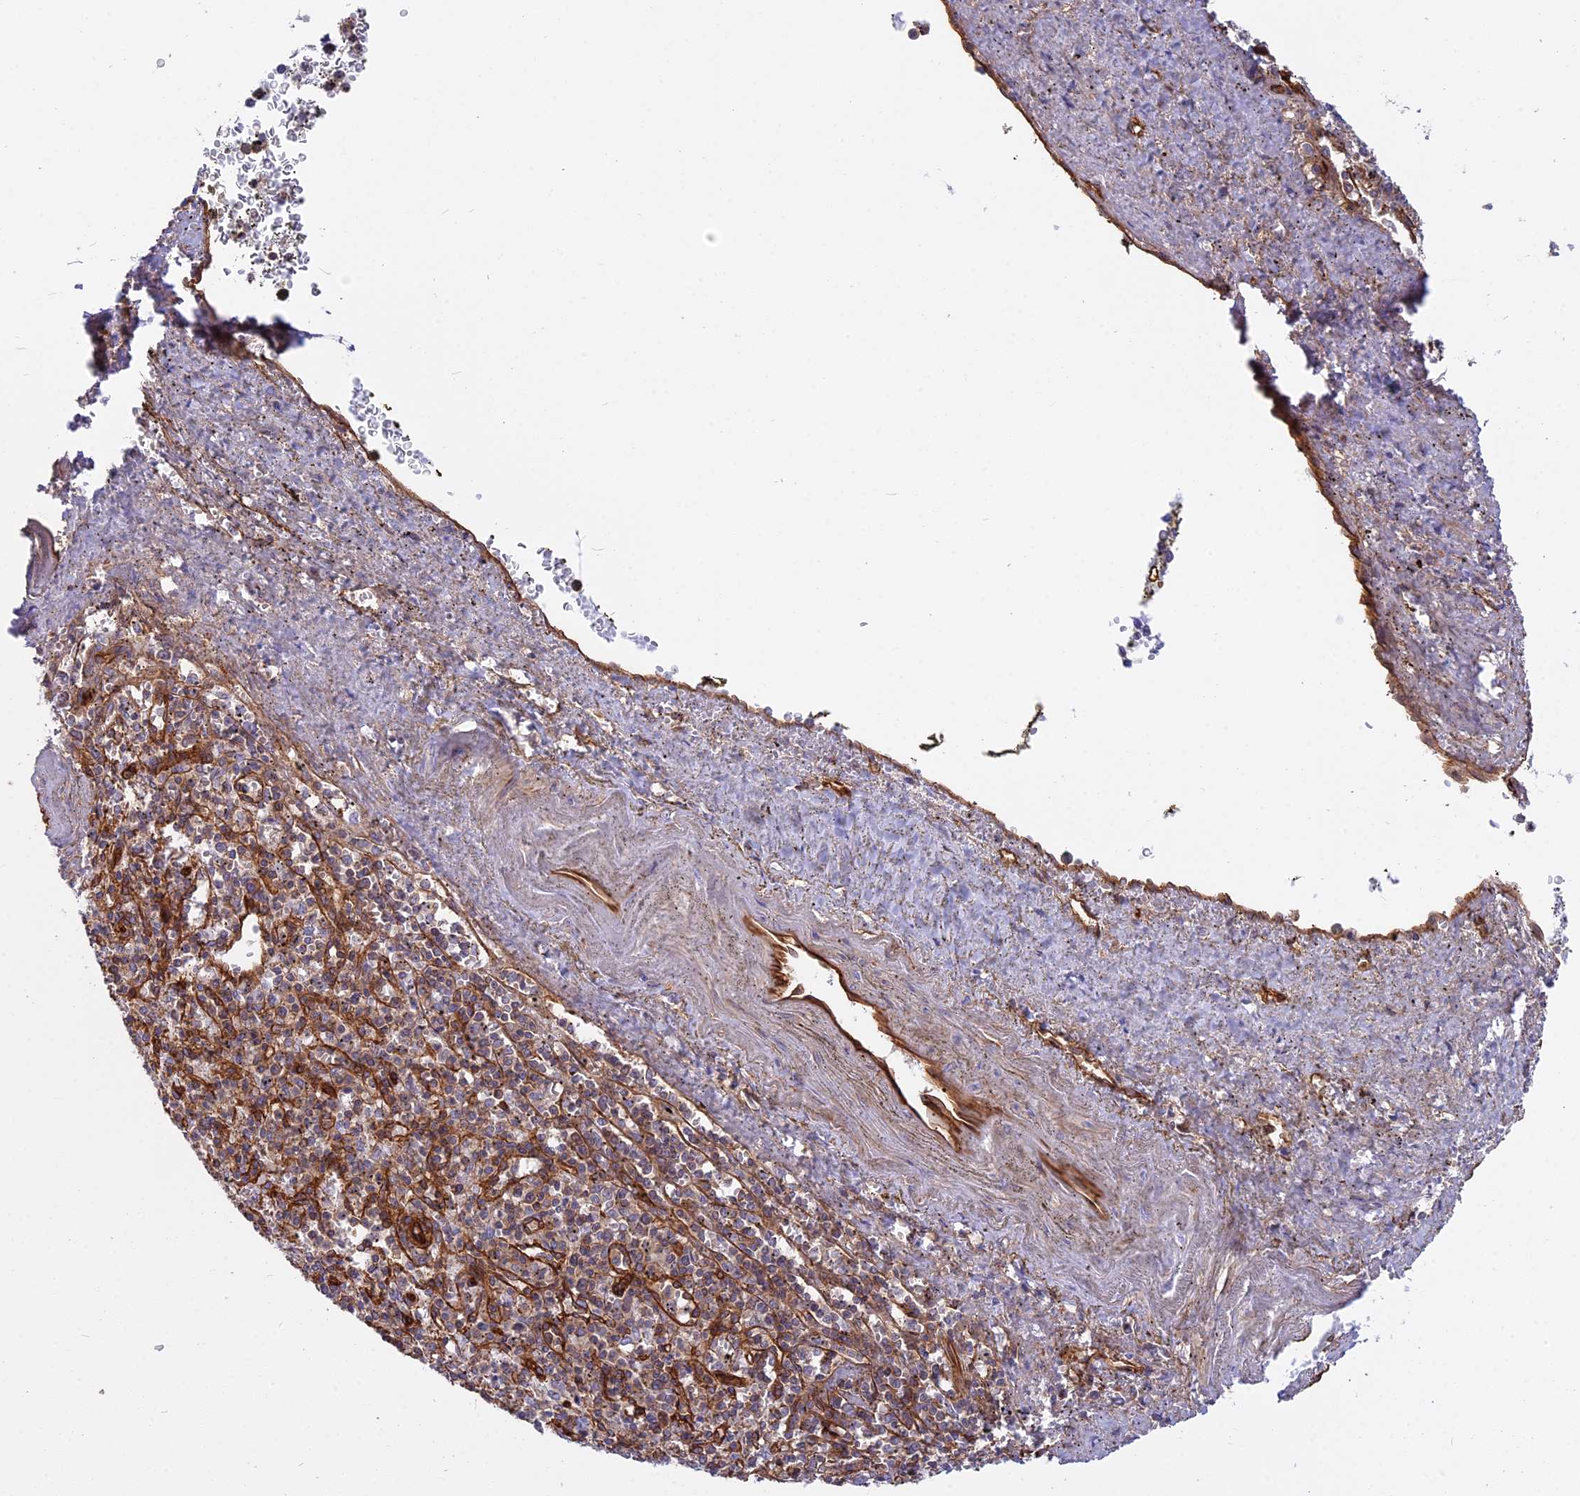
{"staining": {"intensity": "negative", "quantity": "none", "location": "none"}, "tissue": "spleen", "cell_type": "Cells in red pulp", "image_type": "normal", "snomed": [{"axis": "morphology", "description": "Normal tissue, NOS"}, {"axis": "topography", "description": "Spleen"}], "caption": "Micrograph shows no significant protein staining in cells in red pulp of normal spleen. (Brightfield microscopy of DAB immunohistochemistry (IHC) at high magnification).", "gene": "CNBD2", "patient": {"sex": "male", "age": 72}}